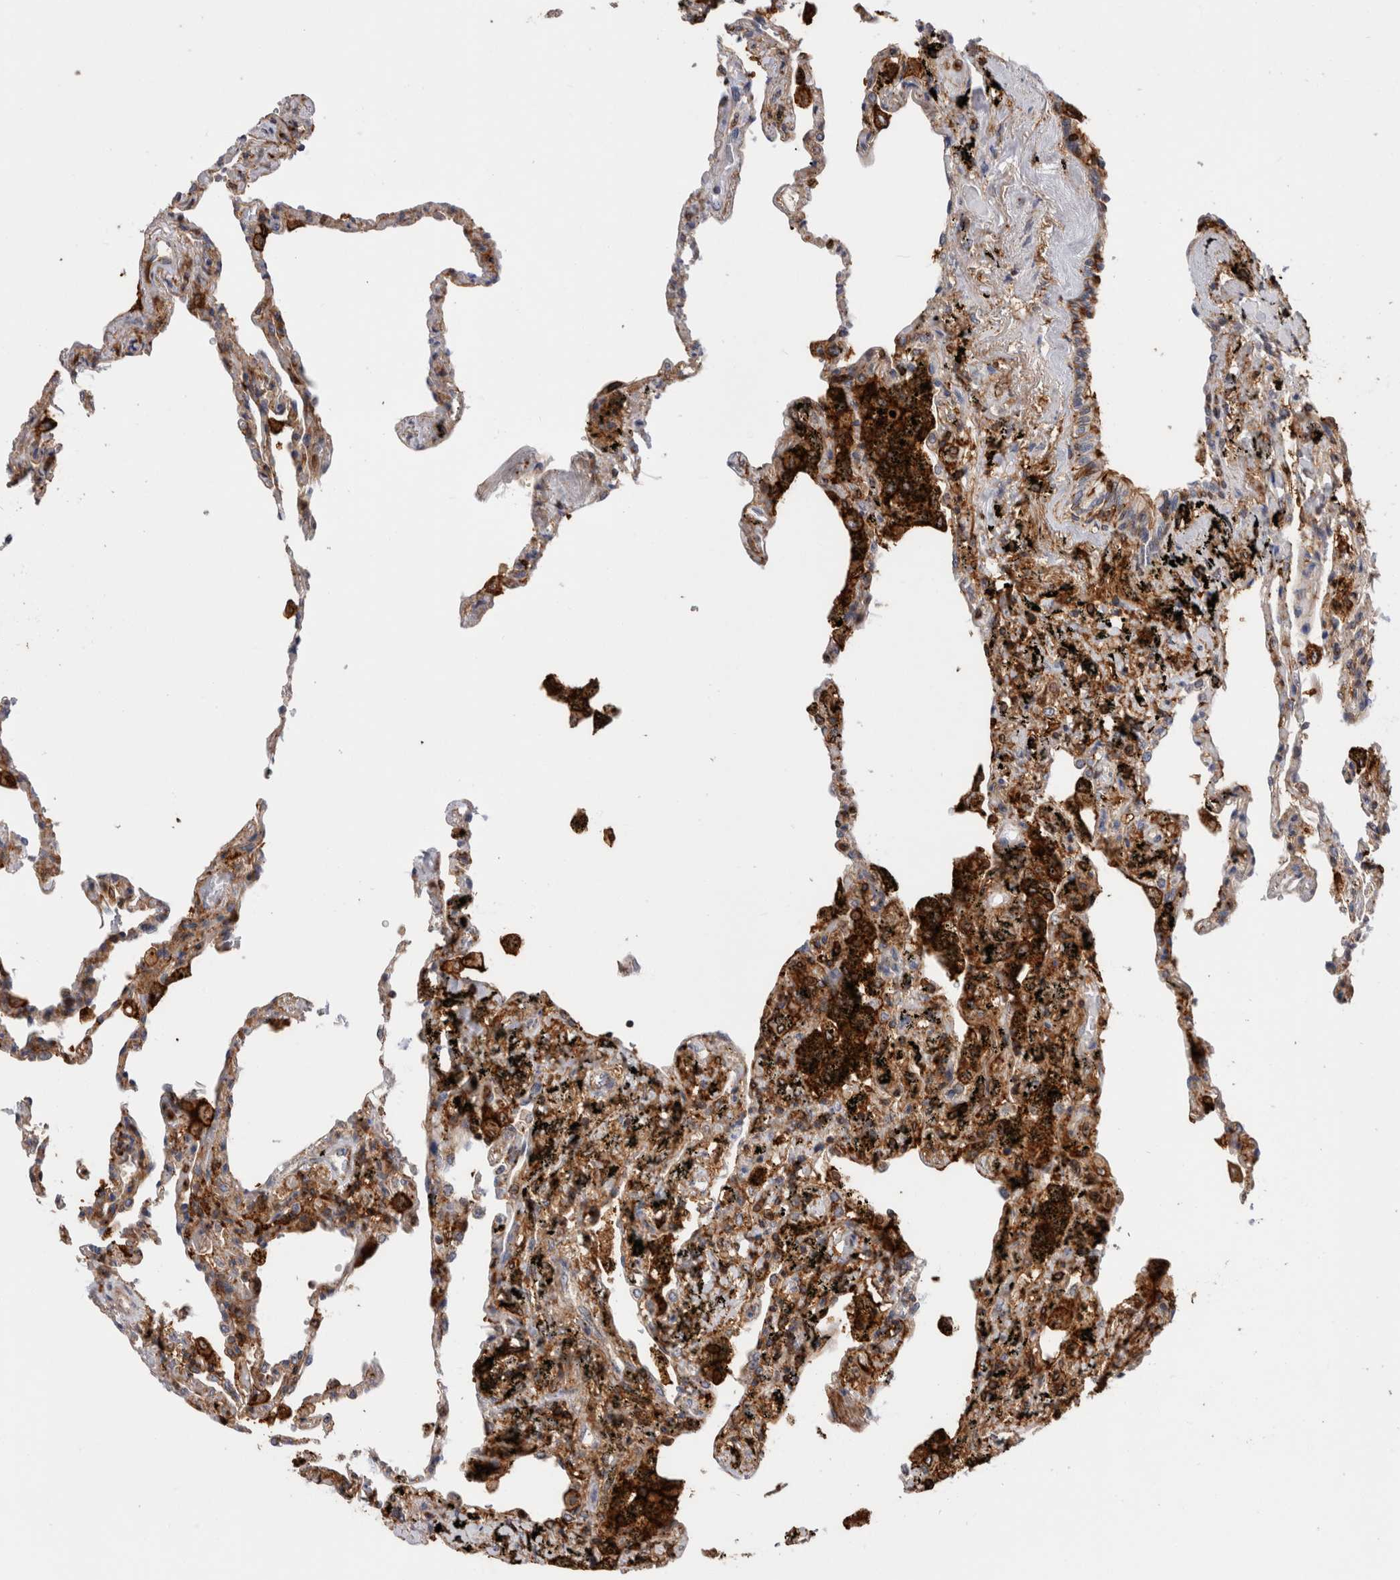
{"staining": {"intensity": "moderate", "quantity": "<25%", "location": "cytoplasmic/membranous"}, "tissue": "lung", "cell_type": "Alveolar cells", "image_type": "normal", "snomed": [{"axis": "morphology", "description": "Normal tissue, NOS"}, {"axis": "topography", "description": "Lung"}], "caption": "An immunohistochemistry micrograph of normal tissue is shown. Protein staining in brown highlights moderate cytoplasmic/membranous positivity in lung within alveolar cells. (Stains: DAB (3,3'-diaminobenzidine) in brown, nuclei in blue, Microscopy: brightfield microscopy at high magnification).", "gene": "CCDC88B", "patient": {"sex": "male", "age": 59}}